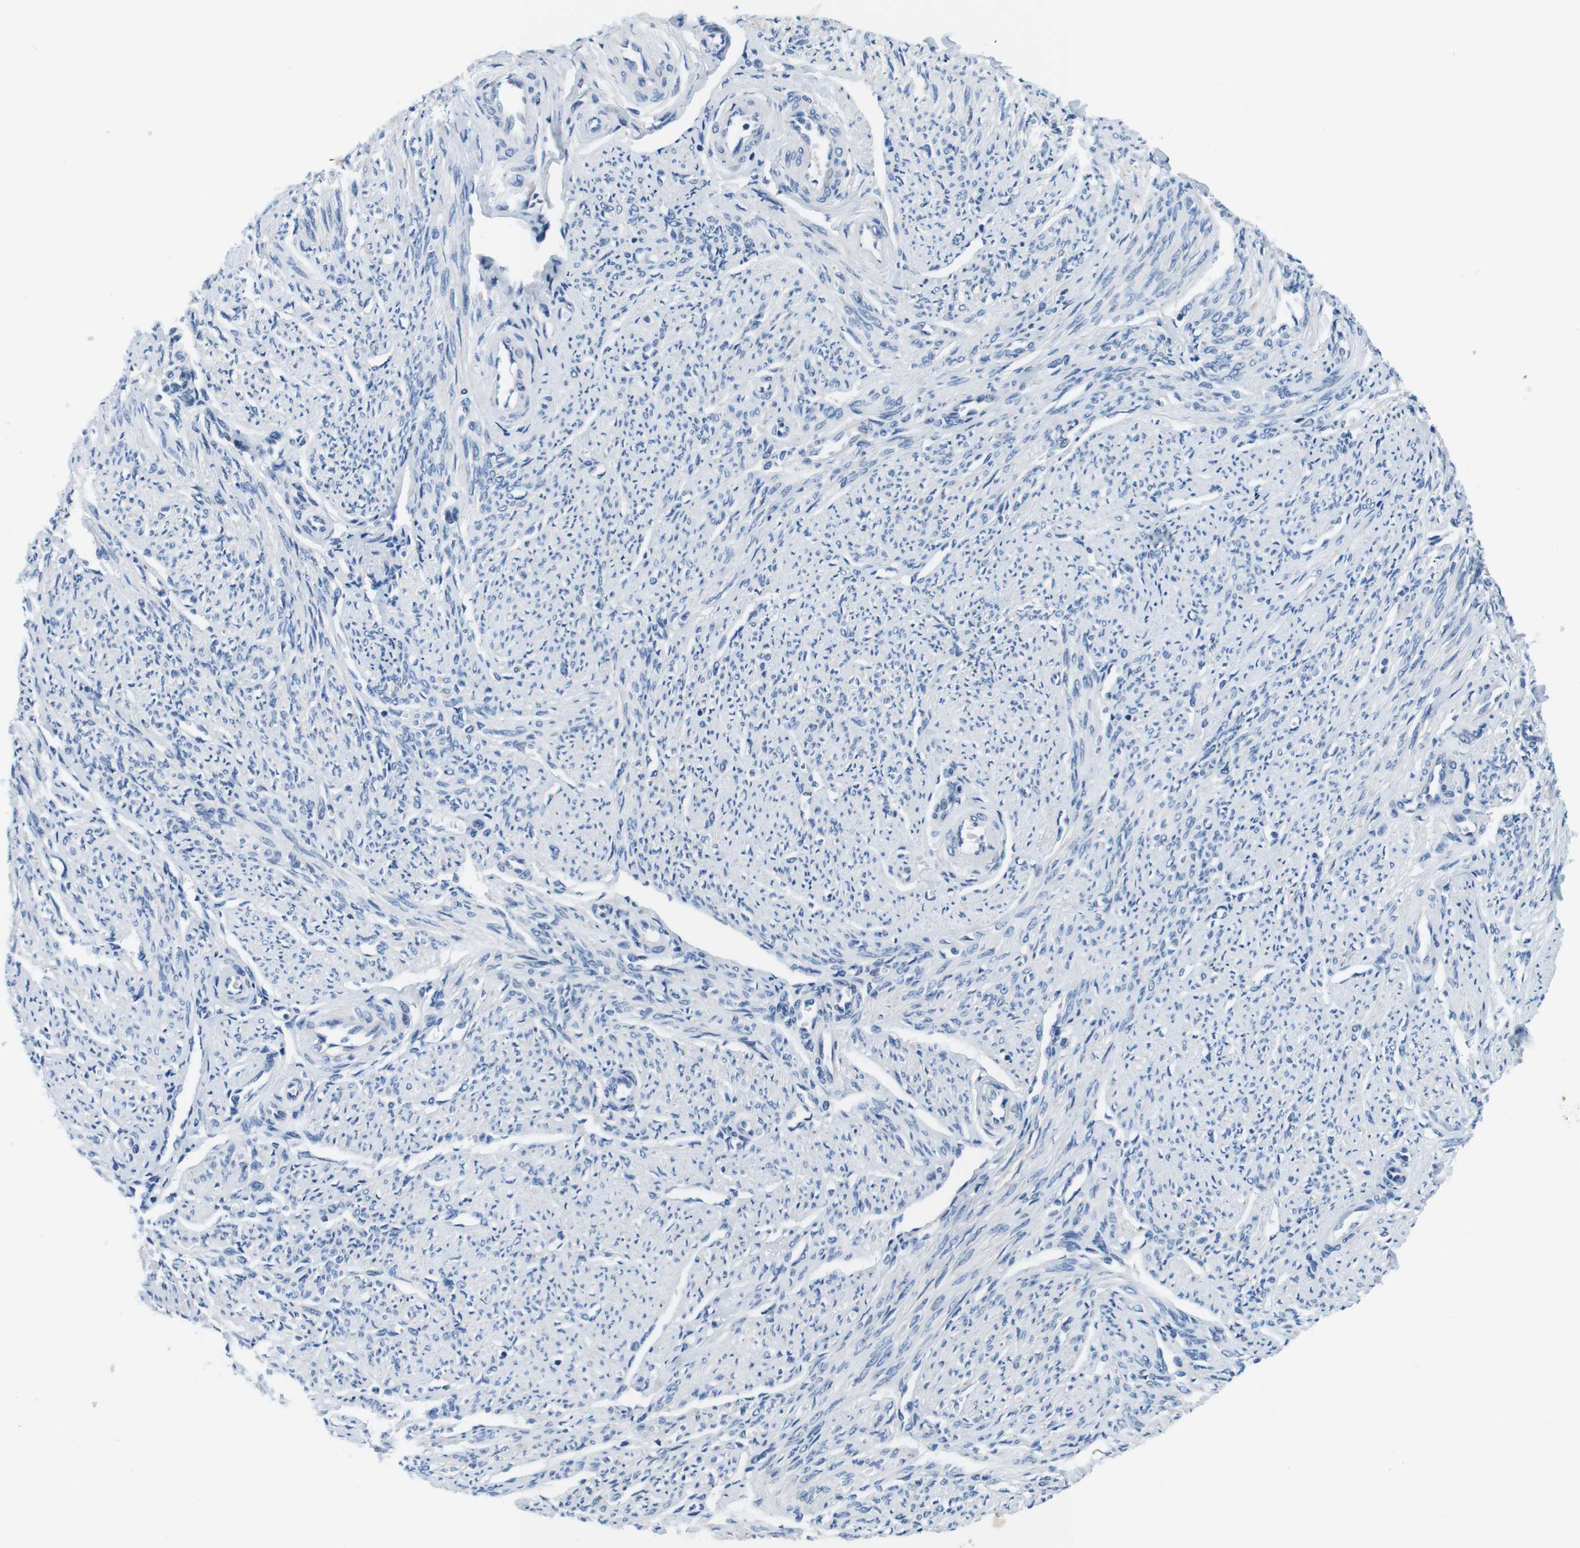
{"staining": {"intensity": "negative", "quantity": "none", "location": "none"}, "tissue": "smooth muscle", "cell_type": "Smooth muscle cells", "image_type": "normal", "snomed": [{"axis": "morphology", "description": "Normal tissue, NOS"}, {"axis": "topography", "description": "Smooth muscle"}], "caption": "This is an immunohistochemistry (IHC) histopathology image of benign human smooth muscle. There is no staining in smooth muscle cells.", "gene": "DENND4C", "patient": {"sex": "female", "age": 65}}